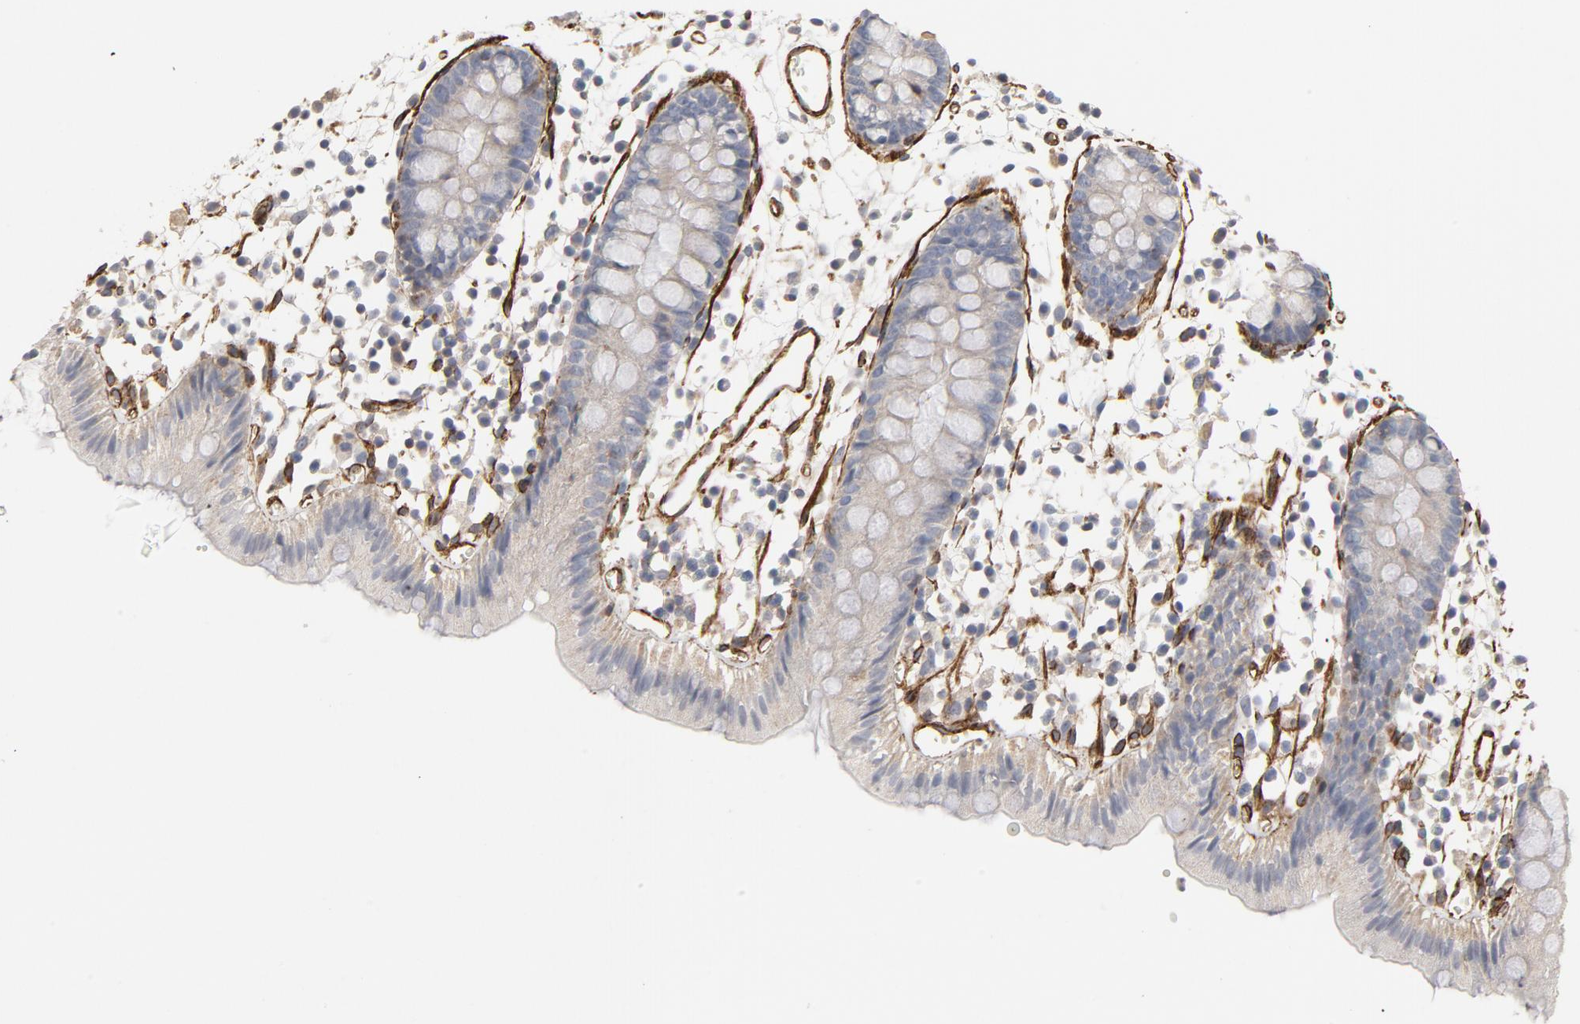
{"staining": {"intensity": "strong", "quantity": ">75%", "location": "cytoplasmic/membranous"}, "tissue": "colon", "cell_type": "Endothelial cells", "image_type": "normal", "snomed": [{"axis": "morphology", "description": "Normal tissue, NOS"}, {"axis": "topography", "description": "Colon"}], "caption": "Brown immunohistochemical staining in unremarkable human colon exhibits strong cytoplasmic/membranous expression in about >75% of endothelial cells.", "gene": "GNG2", "patient": {"sex": "male", "age": 14}}